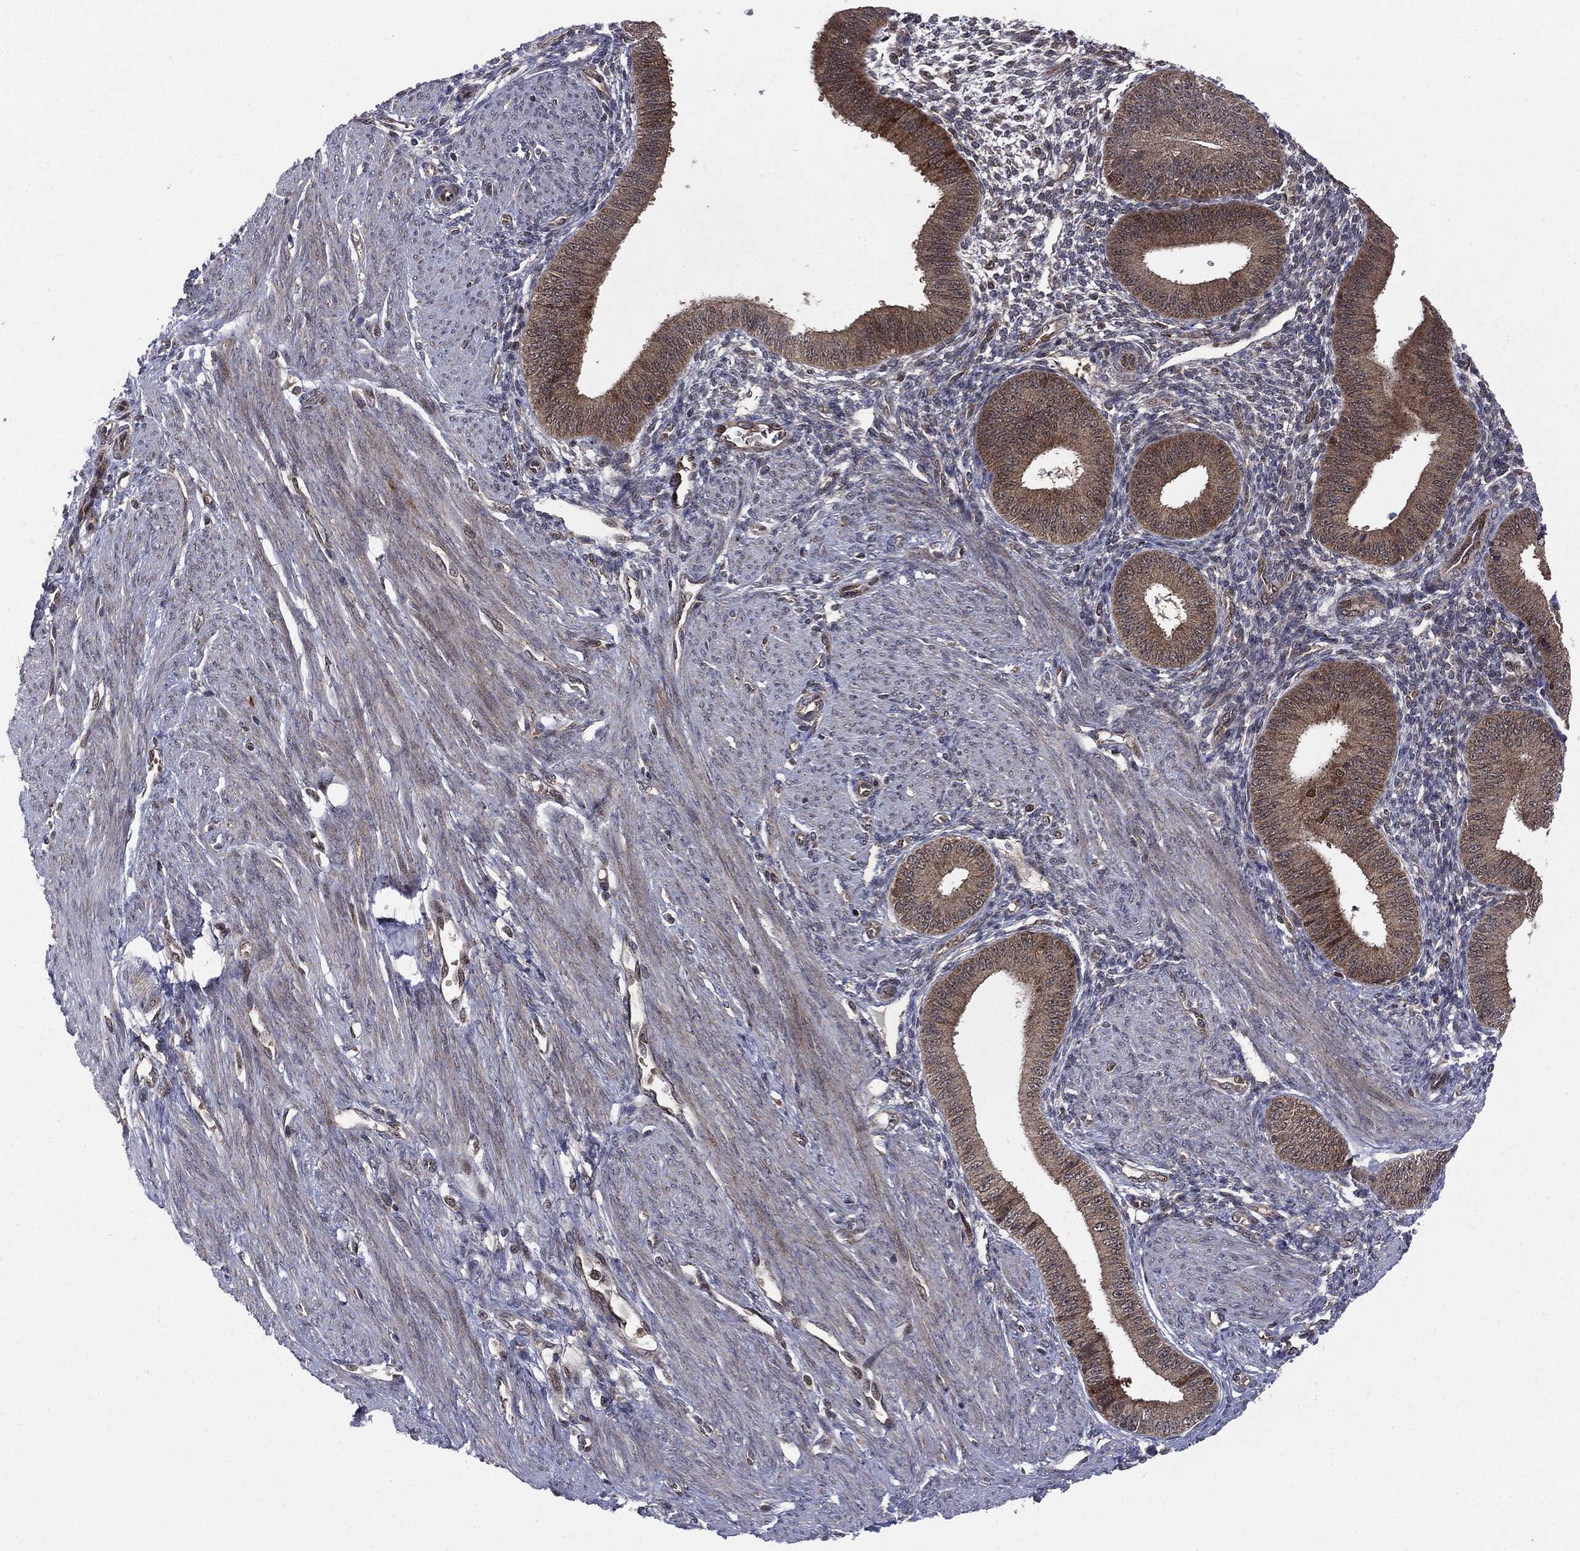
{"staining": {"intensity": "negative", "quantity": "none", "location": "none"}, "tissue": "endometrium", "cell_type": "Cells in endometrial stroma", "image_type": "normal", "snomed": [{"axis": "morphology", "description": "Normal tissue, NOS"}, {"axis": "topography", "description": "Endometrium"}], "caption": "Image shows no significant protein staining in cells in endometrial stroma of benign endometrium.", "gene": "PTPA", "patient": {"sex": "female", "age": 39}}